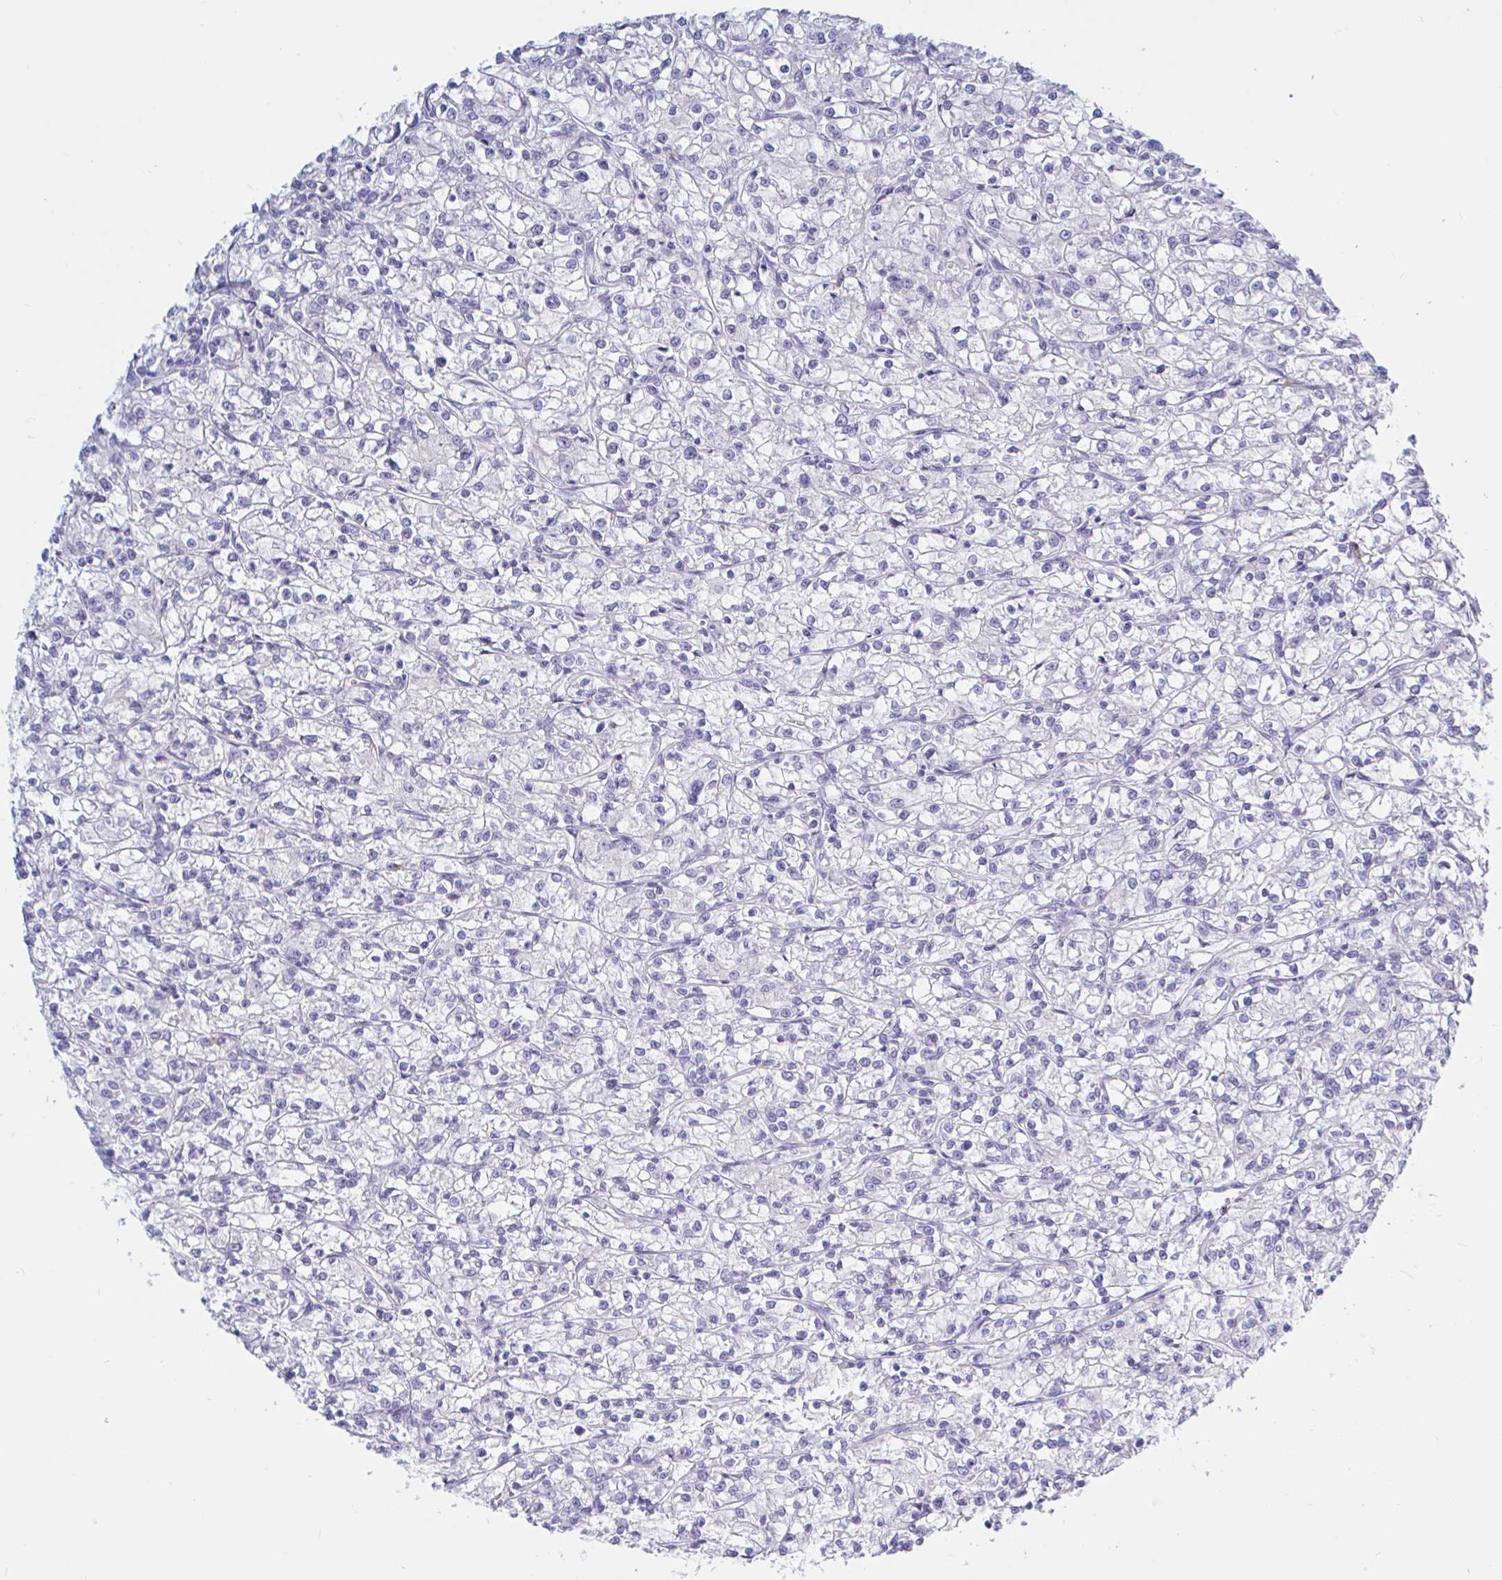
{"staining": {"intensity": "negative", "quantity": "none", "location": "none"}, "tissue": "renal cancer", "cell_type": "Tumor cells", "image_type": "cancer", "snomed": [{"axis": "morphology", "description": "Adenocarcinoma, NOS"}, {"axis": "topography", "description": "Kidney"}], "caption": "Immunohistochemical staining of renal cancer demonstrates no significant positivity in tumor cells.", "gene": "NBPF3", "patient": {"sex": "female", "age": 59}}